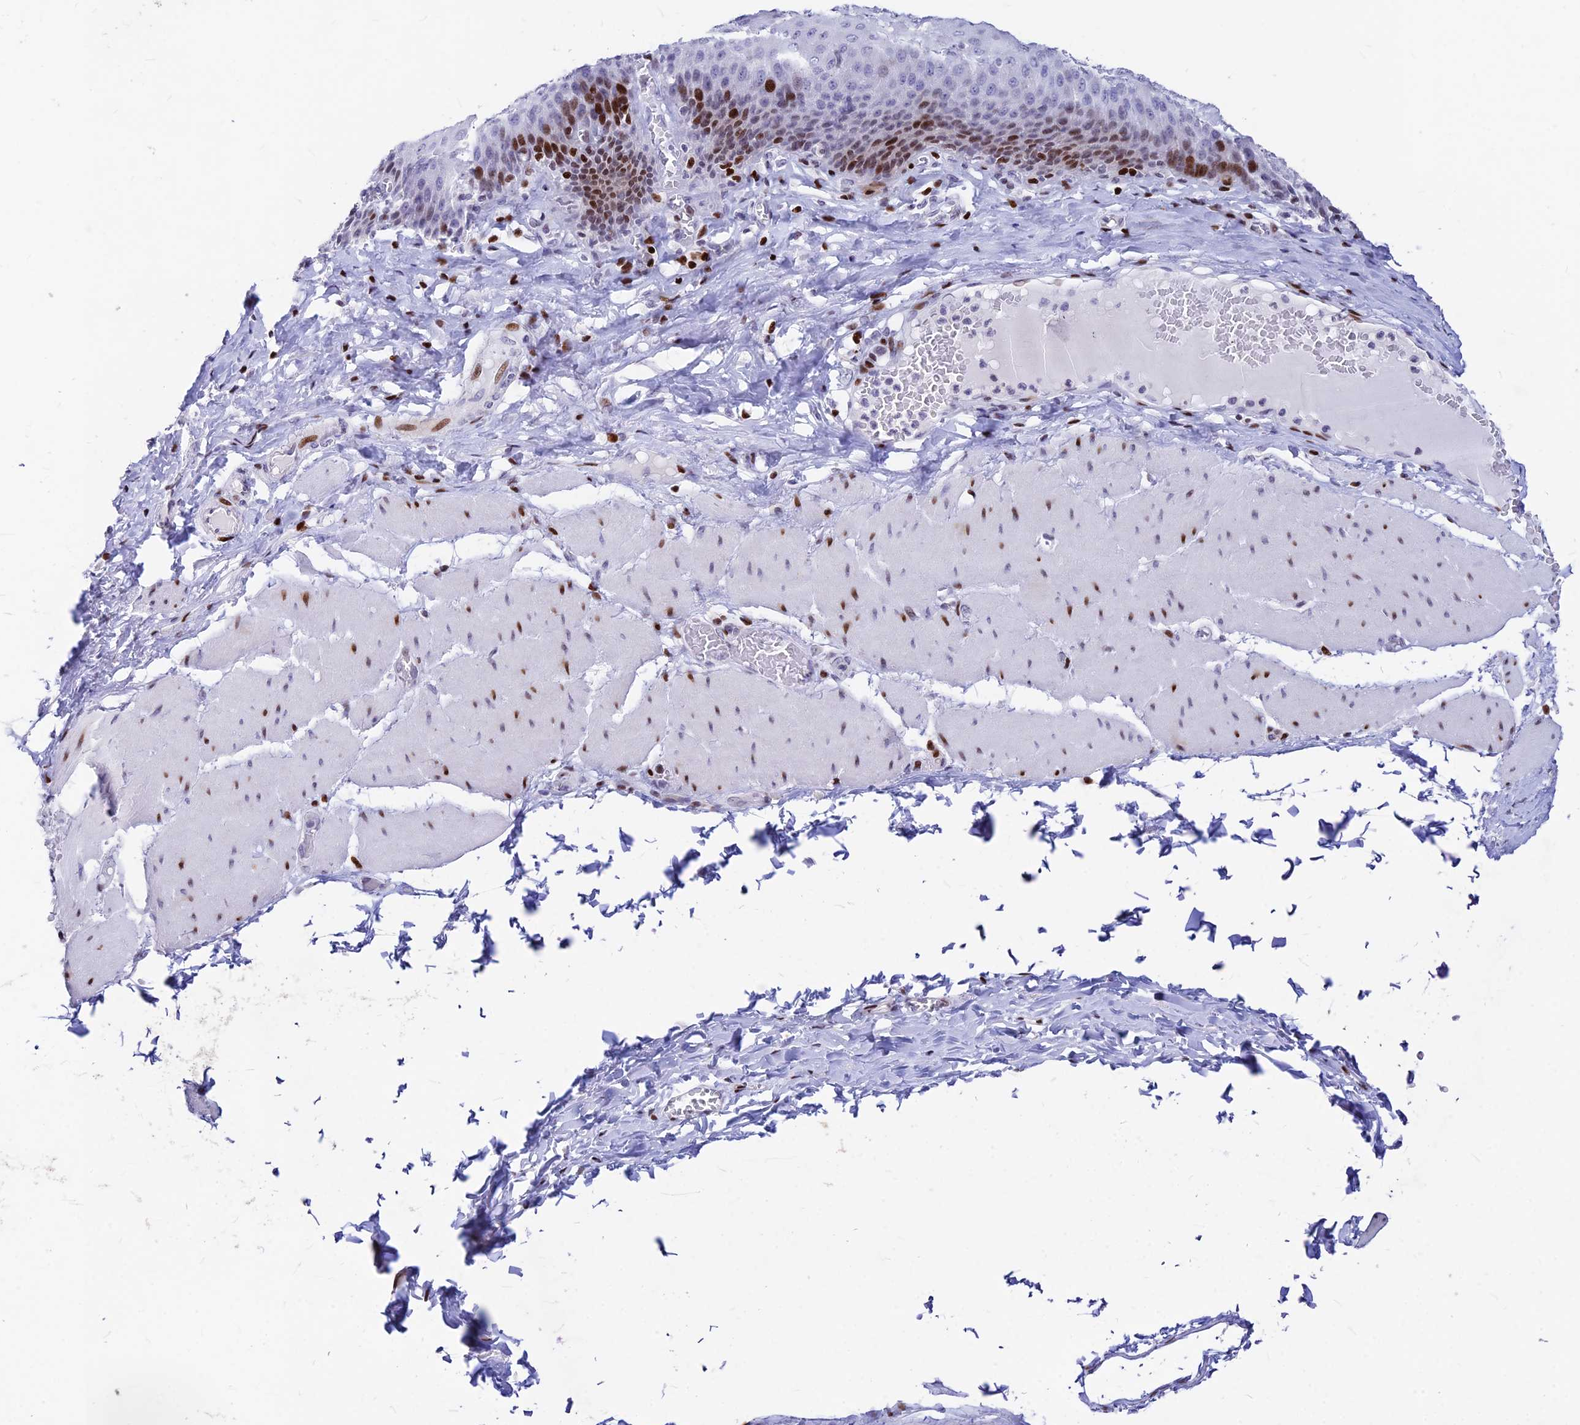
{"staining": {"intensity": "strong", "quantity": "<25%", "location": "nuclear"}, "tissue": "esophagus", "cell_type": "Squamous epithelial cells", "image_type": "normal", "snomed": [{"axis": "morphology", "description": "Normal tissue, NOS"}, {"axis": "topography", "description": "Esophagus"}], "caption": "Esophagus stained with immunohistochemistry demonstrates strong nuclear staining in about <25% of squamous epithelial cells.", "gene": "PRPS1", "patient": {"sex": "male", "age": 60}}